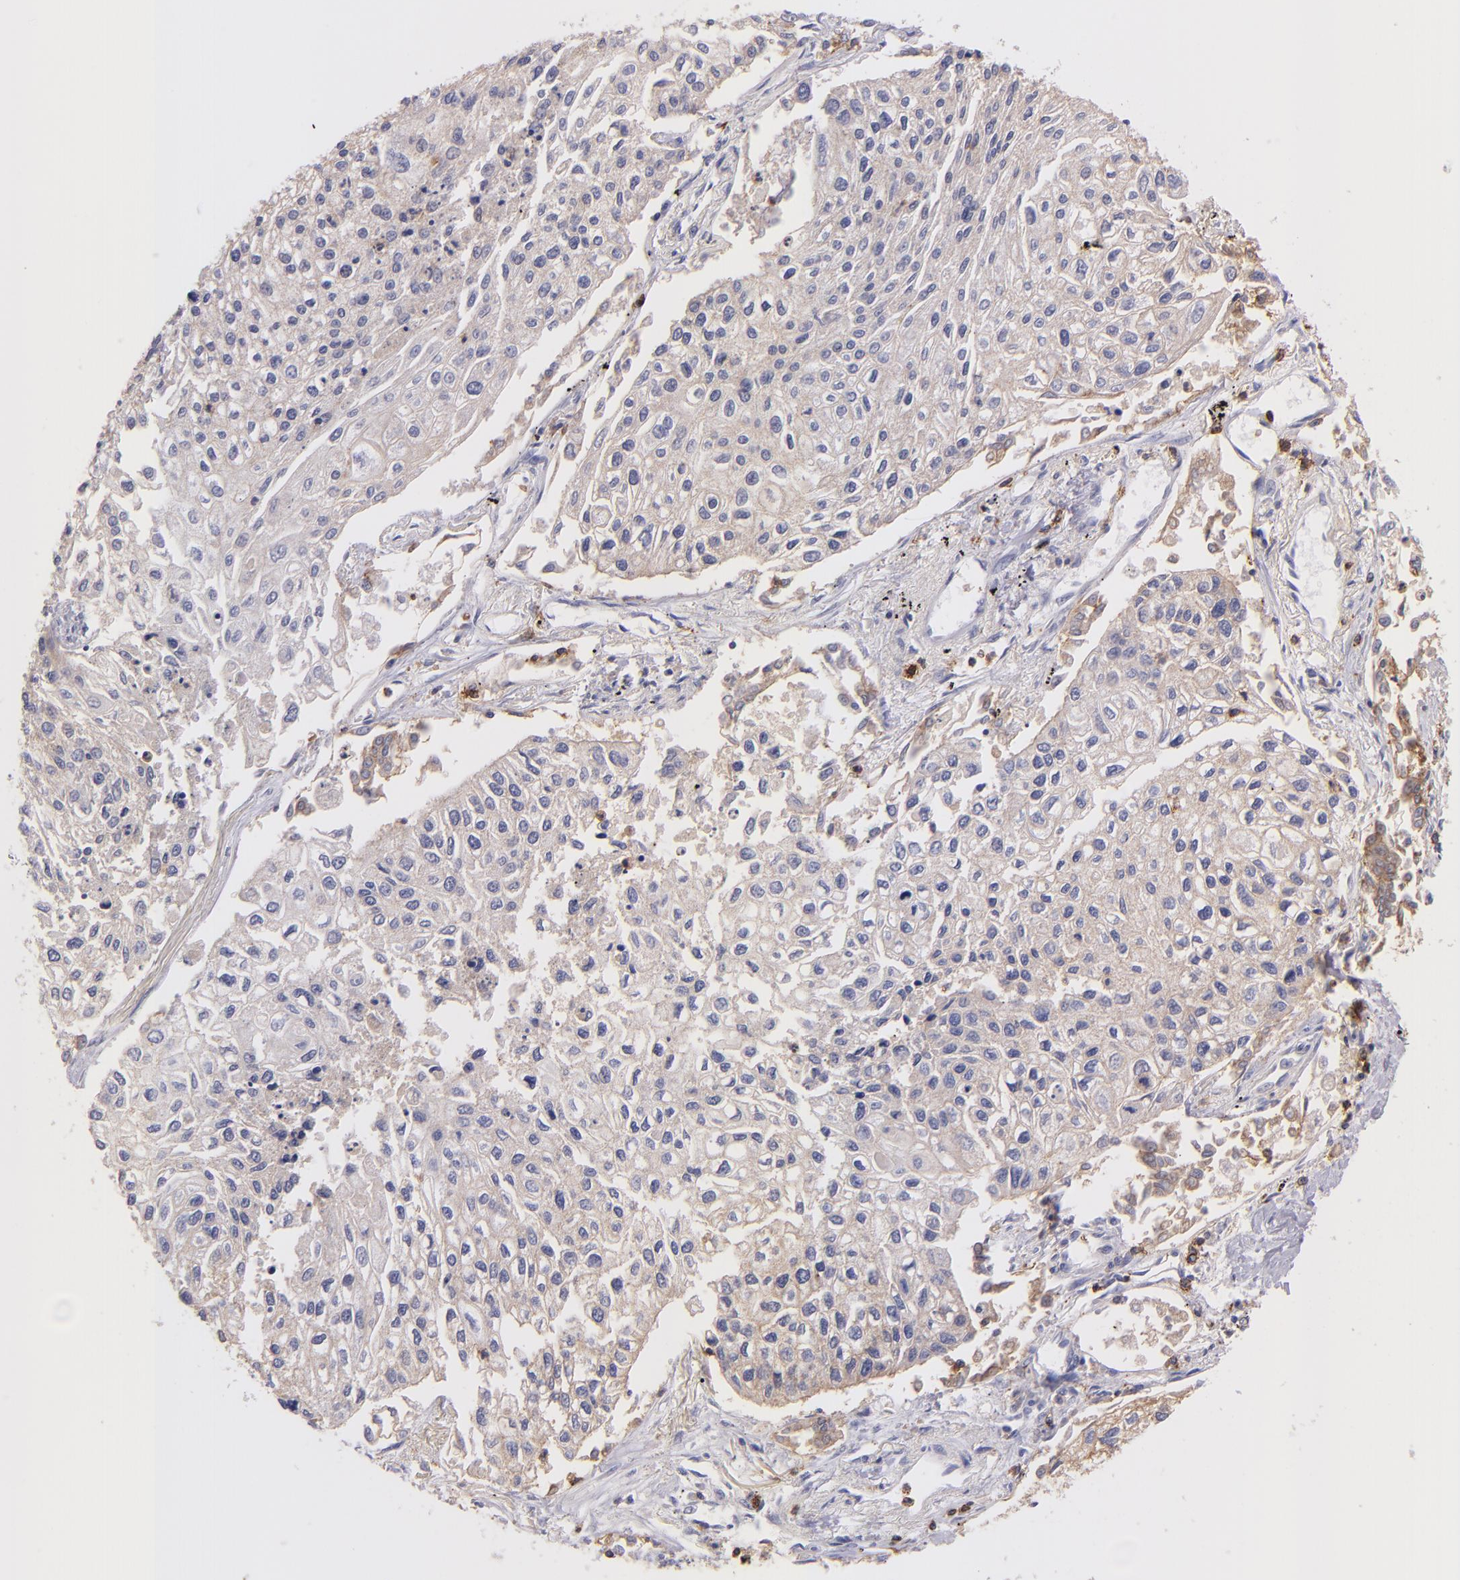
{"staining": {"intensity": "weak", "quantity": ">75%", "location": "cytoplasmic/membranous"}, "tissue": "lung cancer", "cell_type": "Tumor cells", "image_type": "cancer", "snomed": [{"axis": "morphology", "description": "Squamous cell carcinoma, NOS"}, {"axis": "topography", "description": "Lung"}], "caption": "Lung squamous cell carcinoma tissue displays weak cytoplasmic/membranous positivity in approximately >75% of tumor cells The protein of interest is shown in brown color, while the nuclei are stained blue.", "gene": "SPN", "patient": {"sex": "male", "age": 75}}